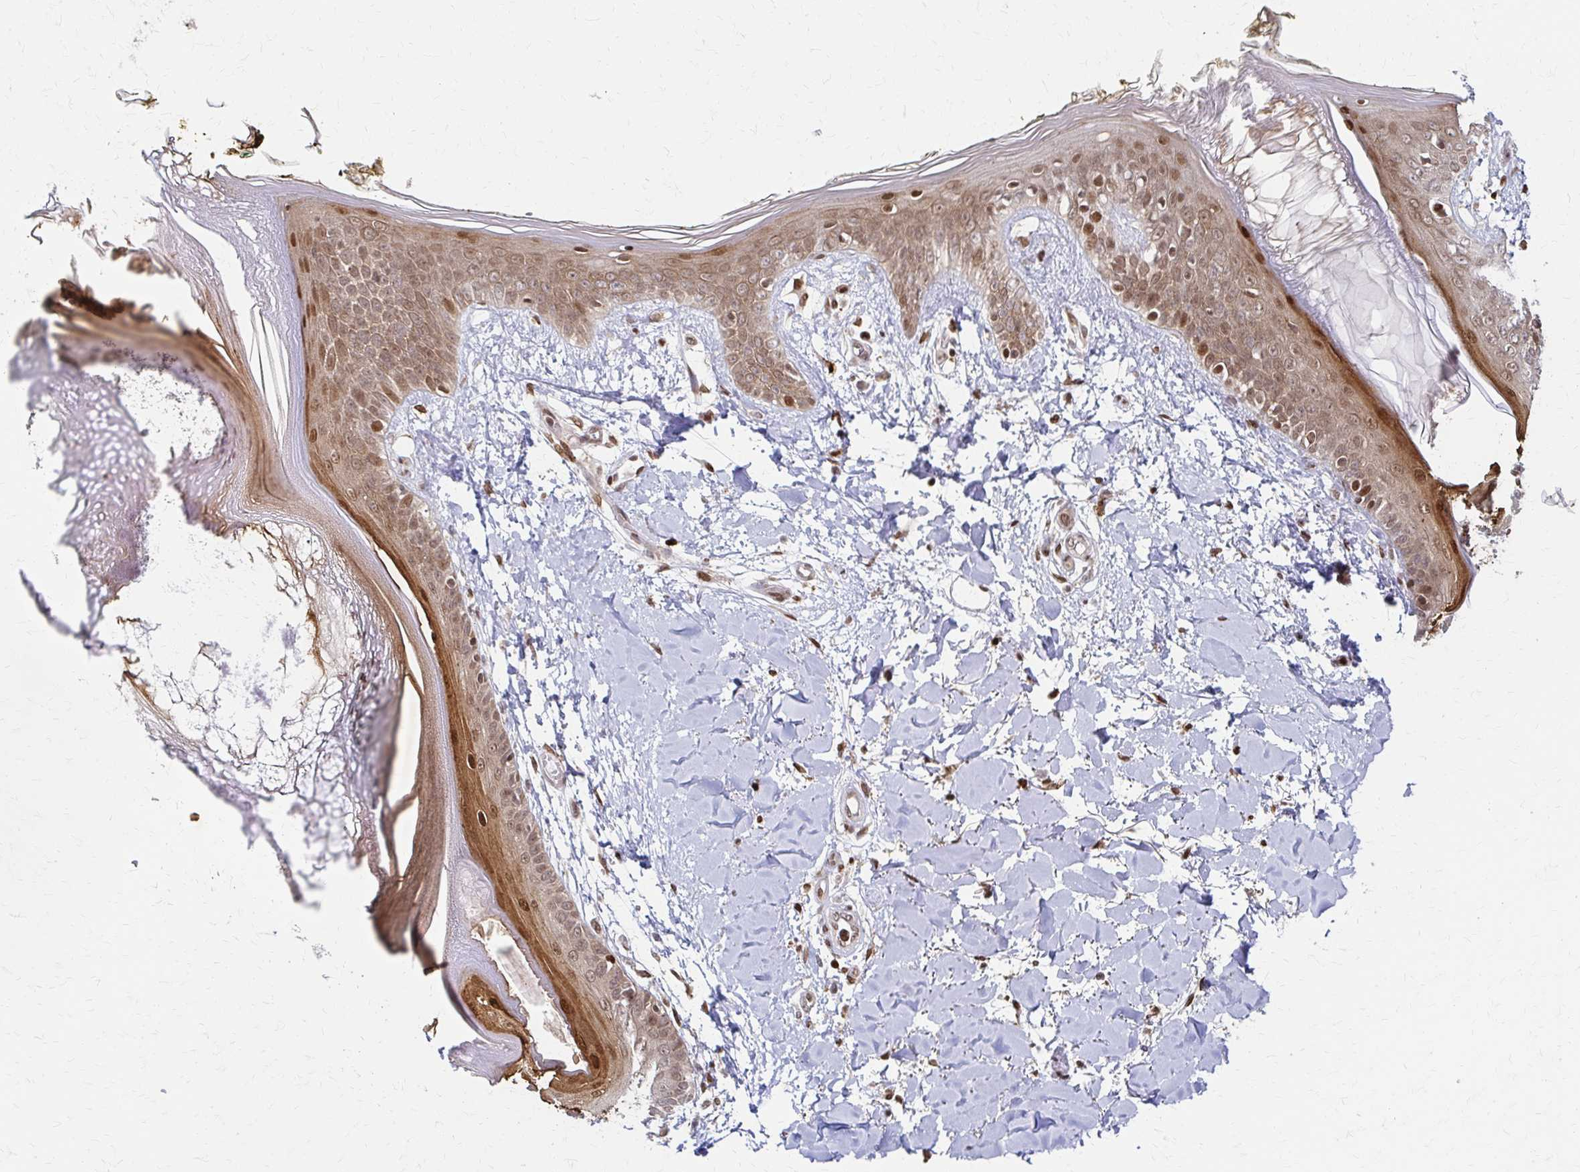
{"staining": {"intensity": "moderate", "quantity": ">75%", "location": "nuclear"}, "tissue": "skin", "cell_type": "Fibroblasts", "image_type": "normal", "snomed": [{"axis": "morphology", "description": "Normal tissue, NOS"}, {"axis": "topography", "description": "Skin"}], "caption": "Skin stained for a protein (brown) demonstrates moderate nuclear positive staining in approximately >75% of fibroblasts.", "gene": "PSMD7", "patient": {"sex": "female", "age": 34}}